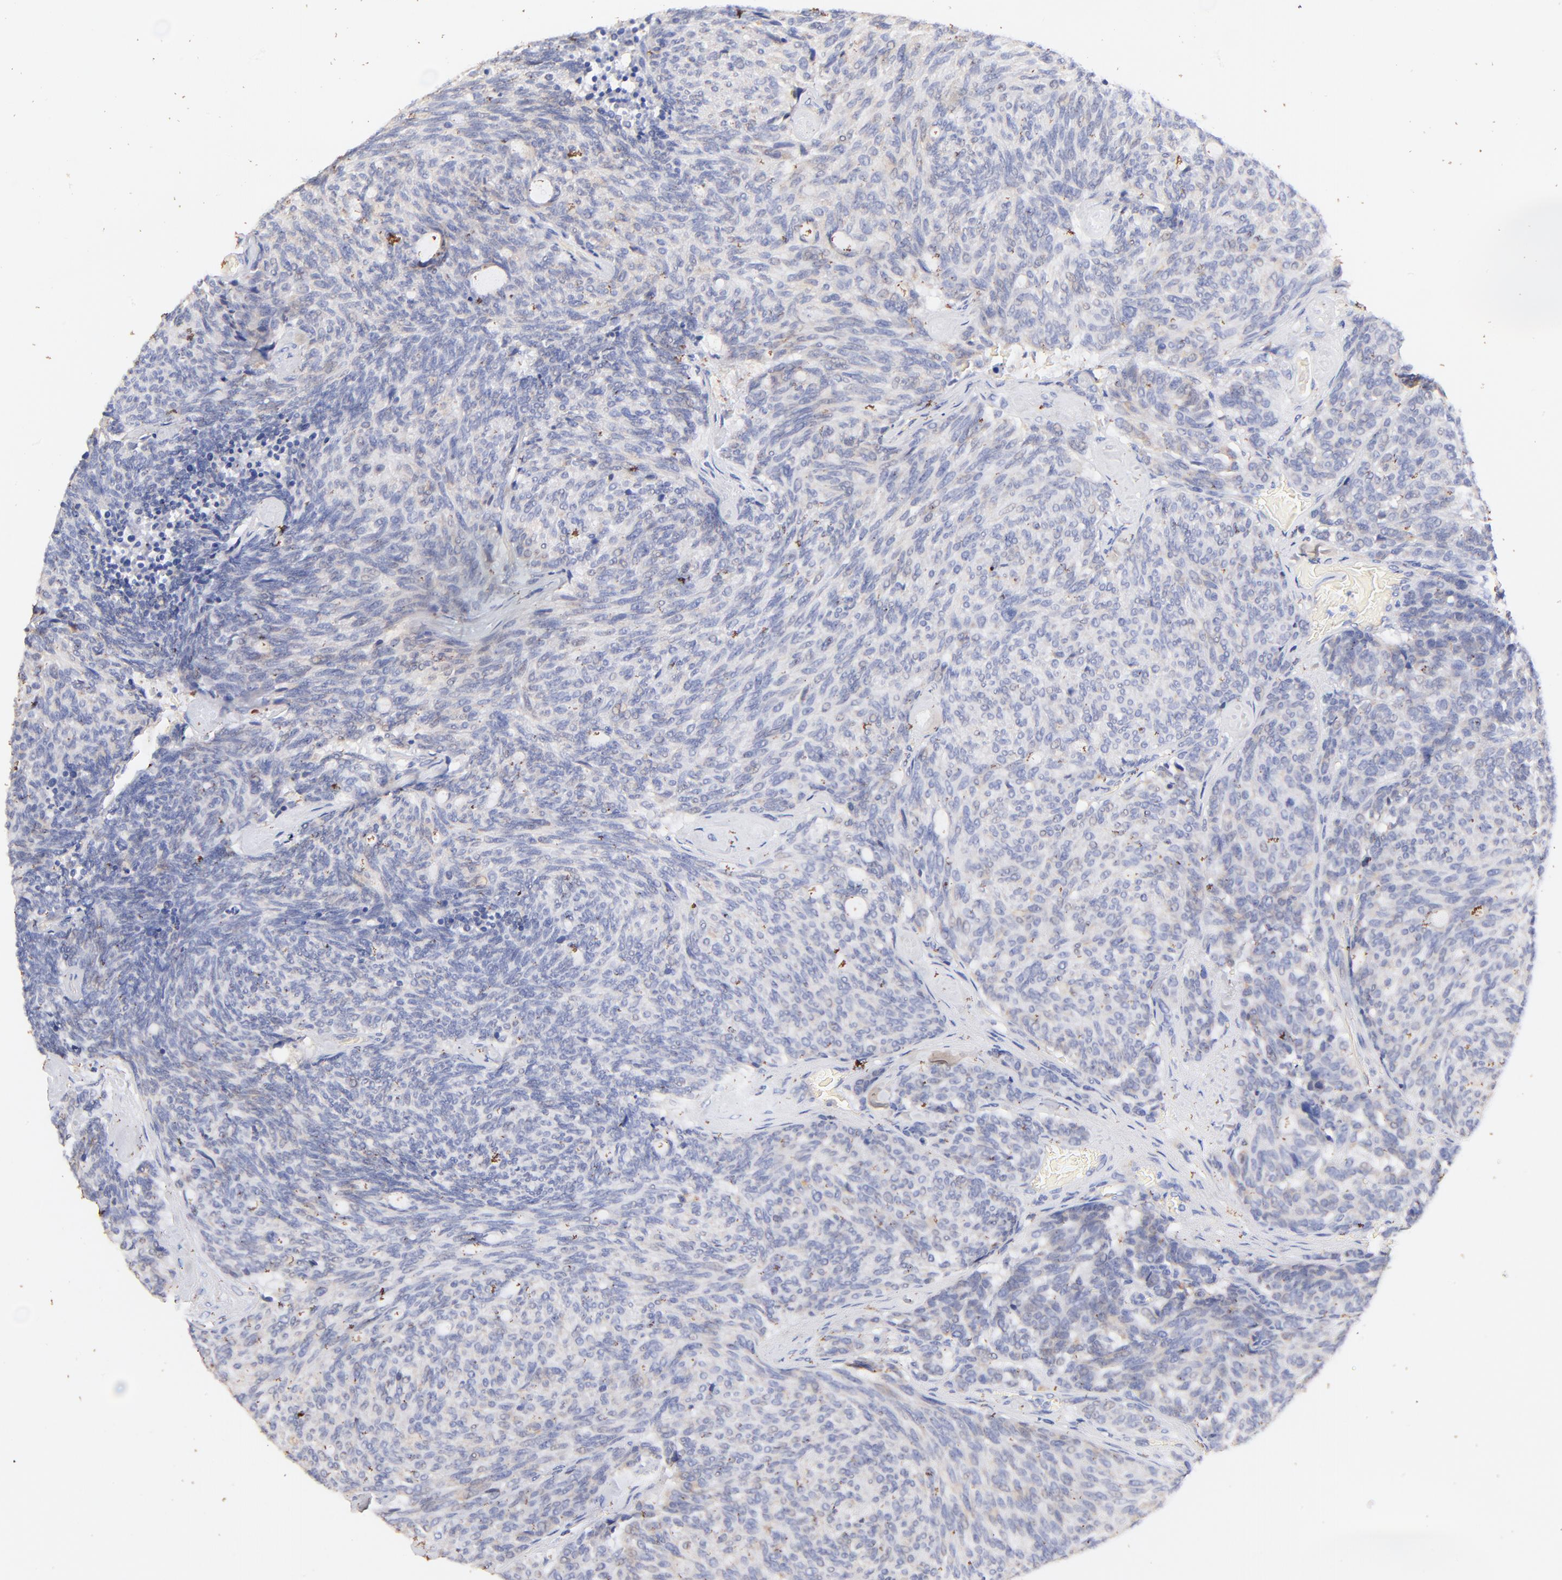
{"staining": {"intensity": "negative", "quantity": "none", "location": "none"}, "tissue": "carcinoid", "cell_type": "Tumor cells", "image_type": "cancer", "snomed": [{"axis": "morphology", "description": "Carcinoid, malignant, NOS"}, {"axis": "topography", "description": "Pancreas"}], "caption": "Tumor cells show no significant protein positivity in carcinoid.", "gene": "IGLV7-43", "patient": {"sex": "female", "age": 54}}